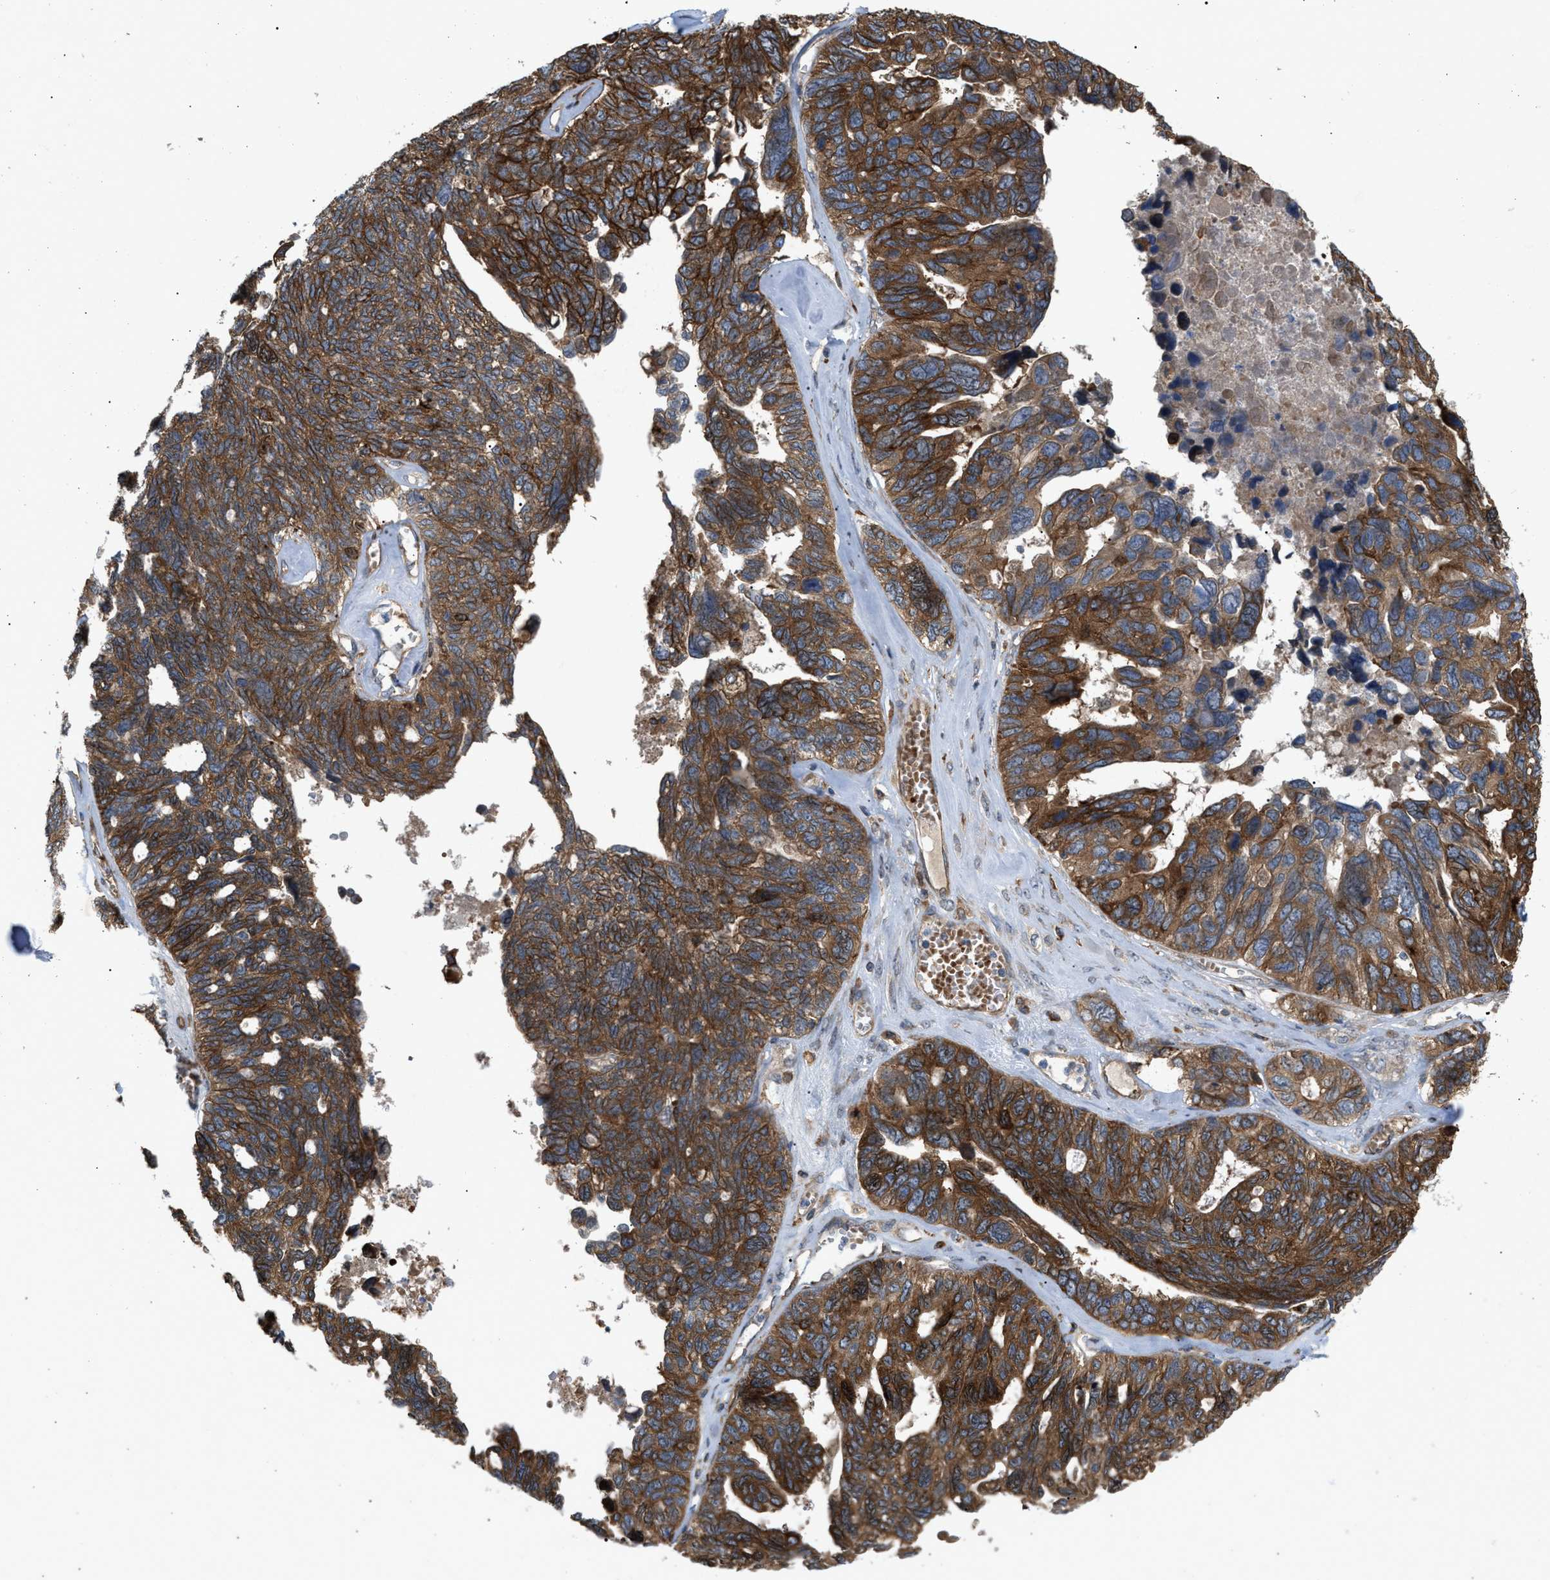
{"staining": {"intensity": "strong", "quantity": ">75%", "location": "cytoplasmic/membranous"}, "tissue": "ovarian cancer", "cell_type": "Tumor cells", "image_type": "cancer", "snomed": [{"axis": "morphology", "description": "Cystadenocarcinoma, serous, NOS"}, {"axis": "topography", "description": "Ovary"}], "caption": "This photomicrograph displays ovarian cancer stained with IHC to label a protein in brown. The cytoplasmic/membranous of tumor cells show strong positivity for the protein. Nuclei are counter-stained blue.", "gene": "GCC1", "patient": {"sex": "female", "age": 79}}